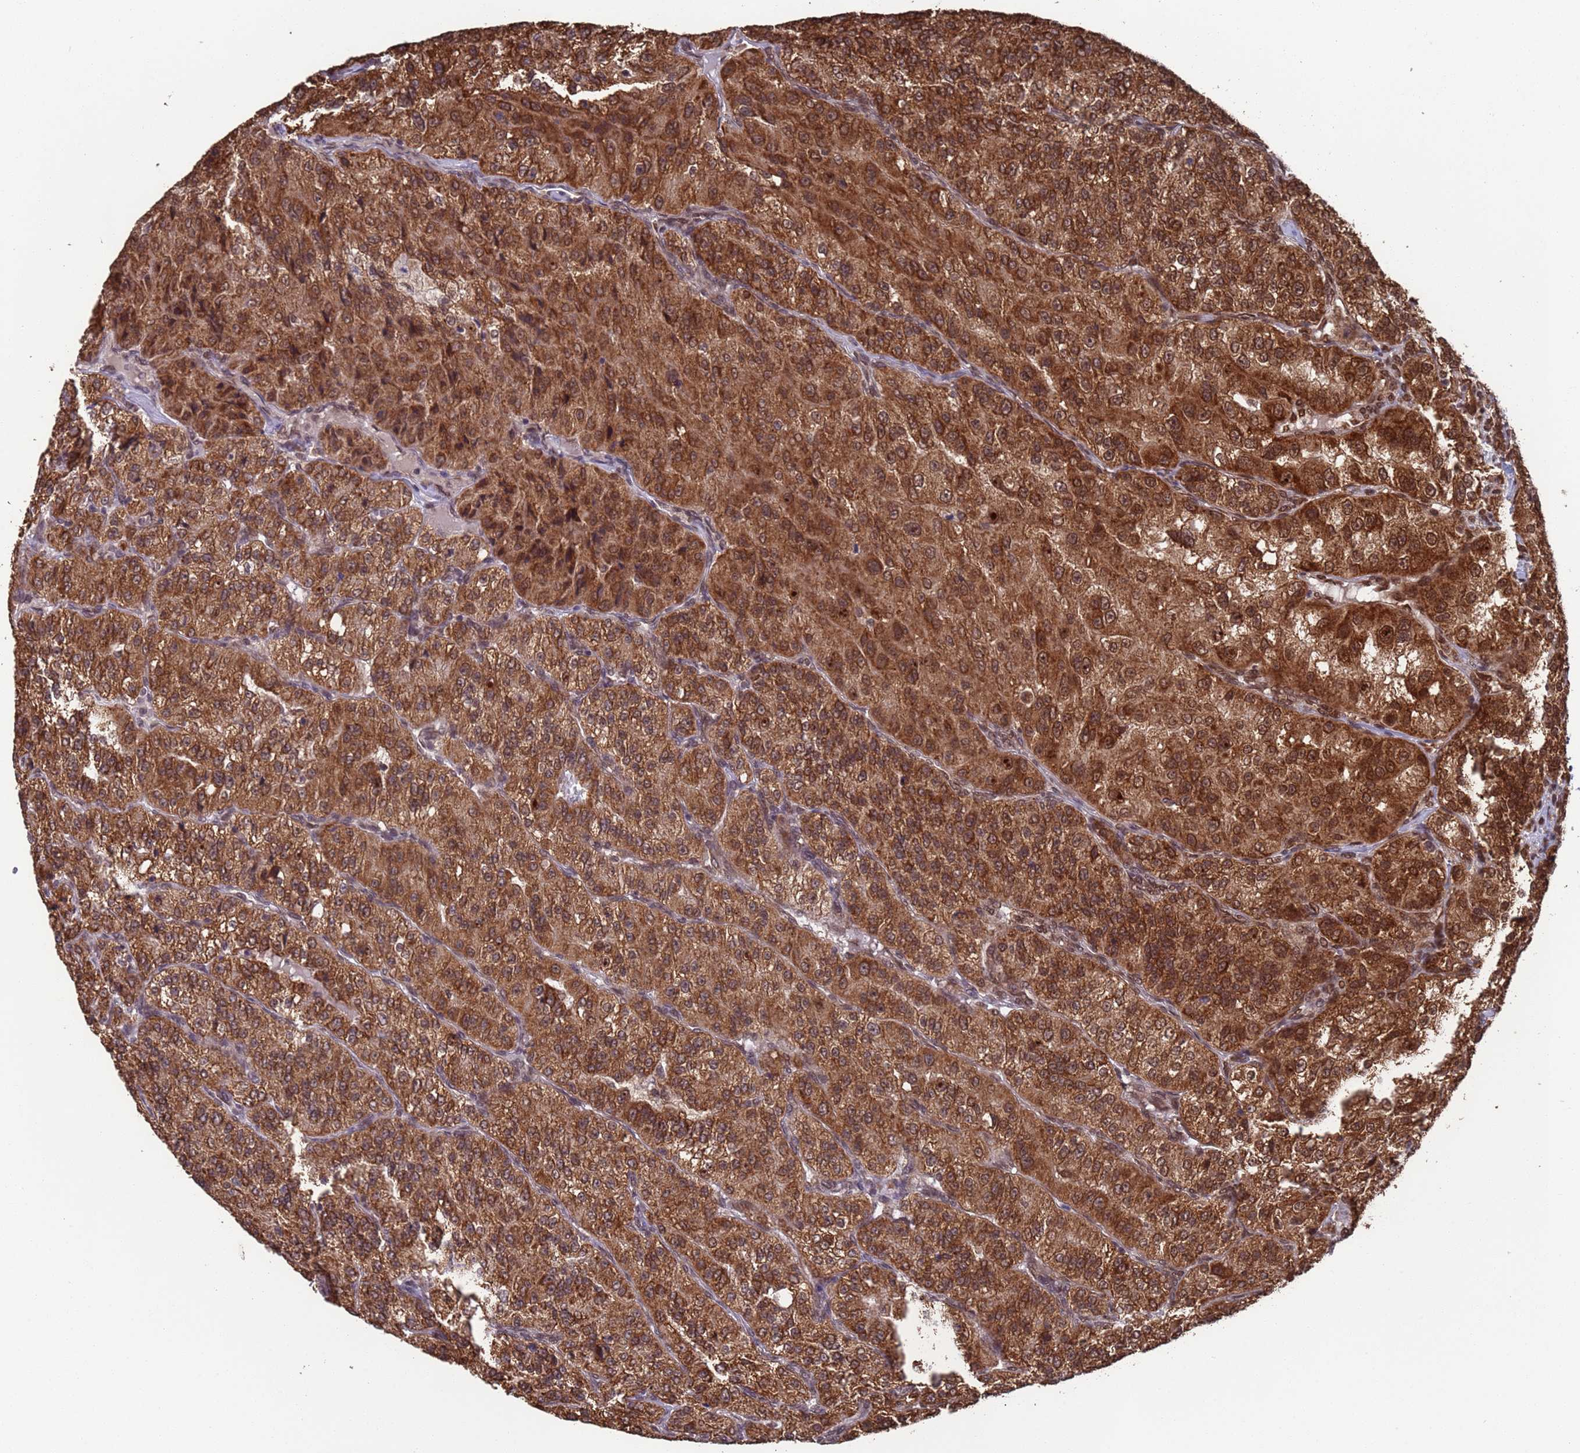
{"staining": {"intensity": "strong", "quantity": ">75%", "location": "cytoplasmic/membranous"}, "tissue": "renal cancer", "cell_type": "Tumor cells", "image_type": "cancer", "snomed": [{"axis": "morphology", "description": "Adenocarcinoma, NOS"}, {"axis": "topography", "description": "Kidney"}], "caption": "Tumor cells show strong cytoplasmic/membranous positivity in approximately >75% of cells in adenocarcinoma (renal).", "gene": "FUBP3", "patient": {"sex": "female", "age": 63}}